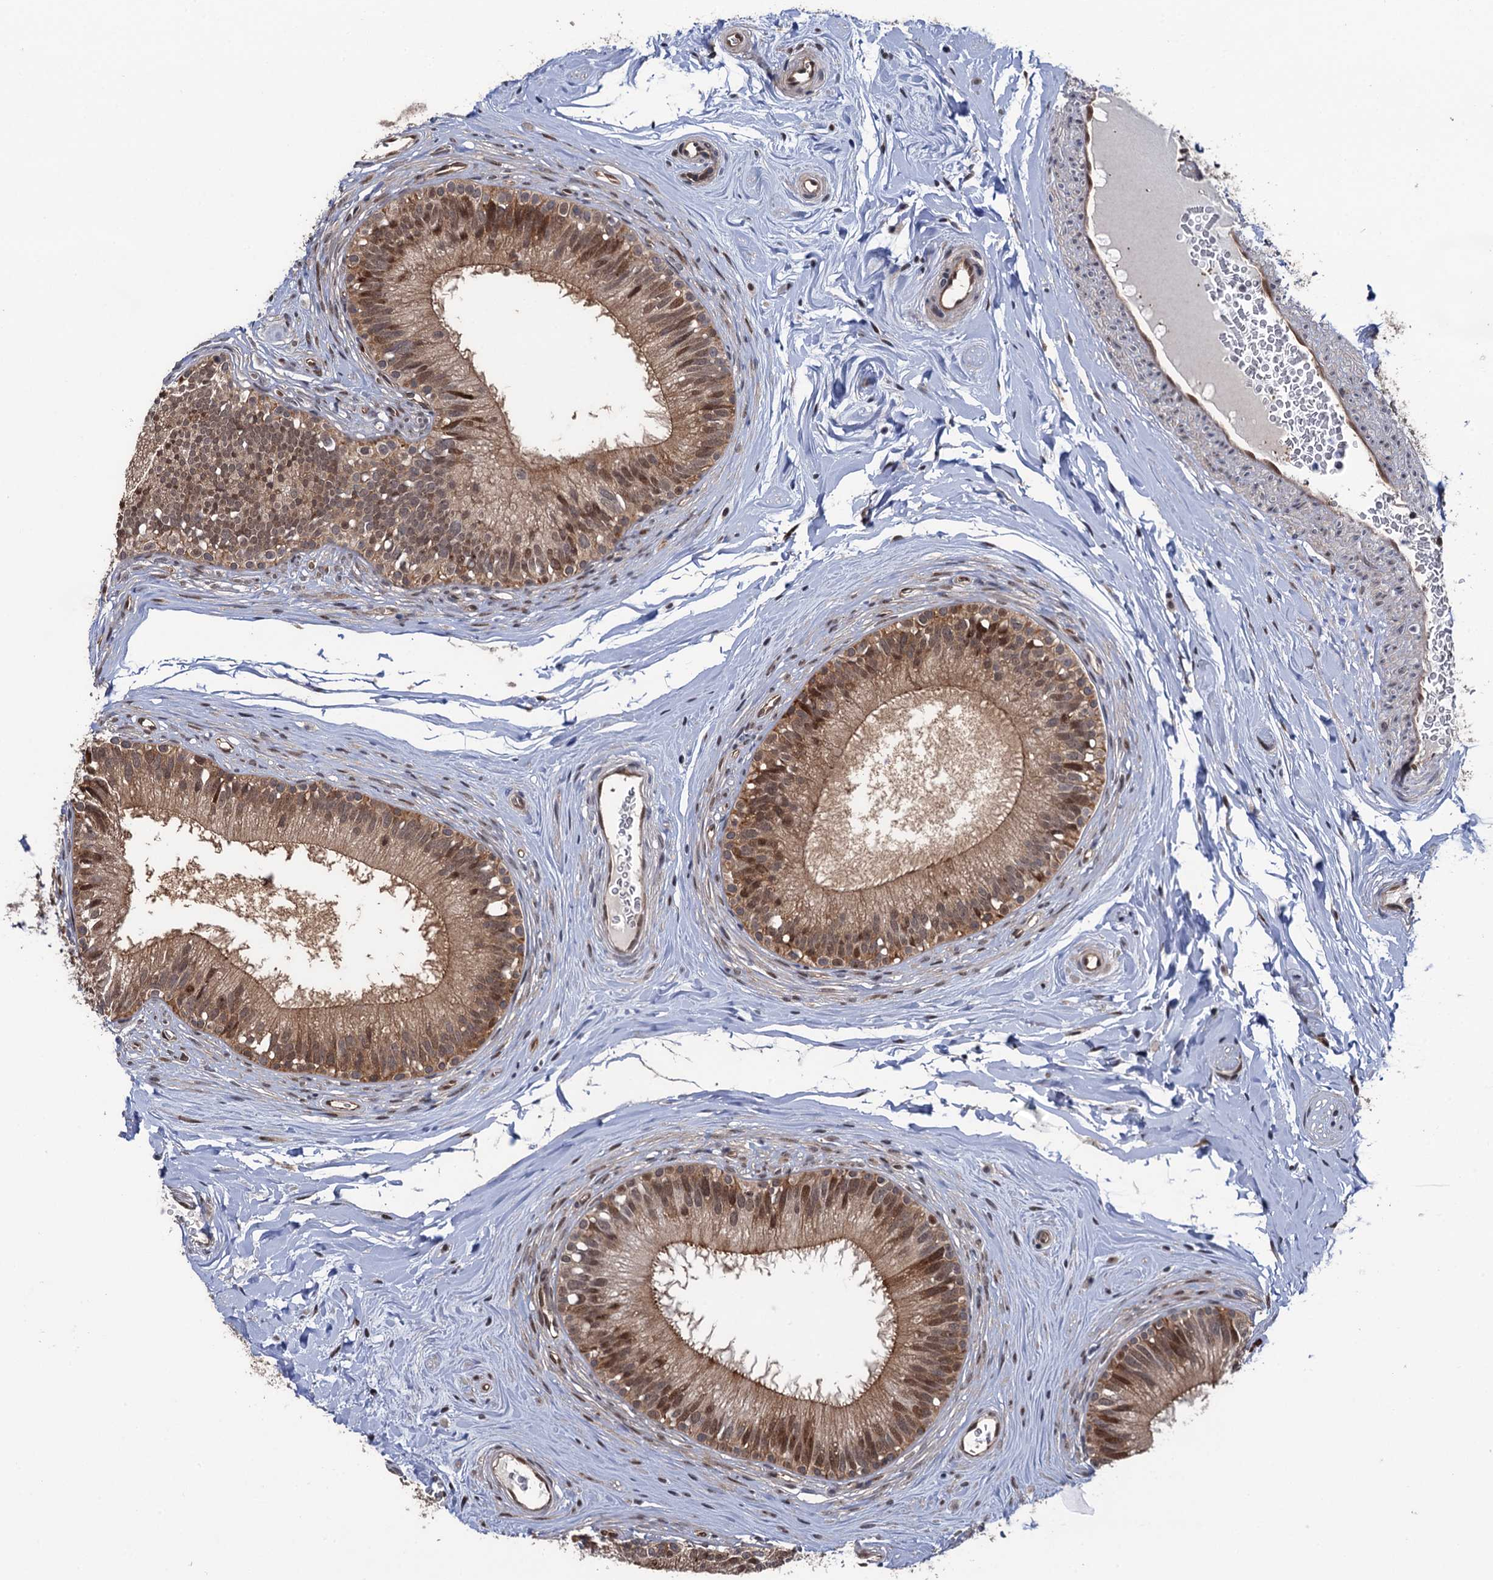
{"staining": {"intensity": "moderate", "quantity": ">75%", "location": "cytoplasmic/membranous,nuclear"}, "tissue": "epididymis", "cell_type": "Glandular cells", "image_type": "normal", "snomed": [{"axis": "morphology", "description": "Normal tissue, NOS"}, {"axis": "topography", "description": "Epididymis"}], "caption": "IHC image of unremarkable epididymis stained for a protein (brown), which displays medium levels of moderate cytoplasmic/membranous,nuclear expression in about >75% of glandular cells.", "gene": "CDC23", "patient": {"sex": "male", "age": 33}}